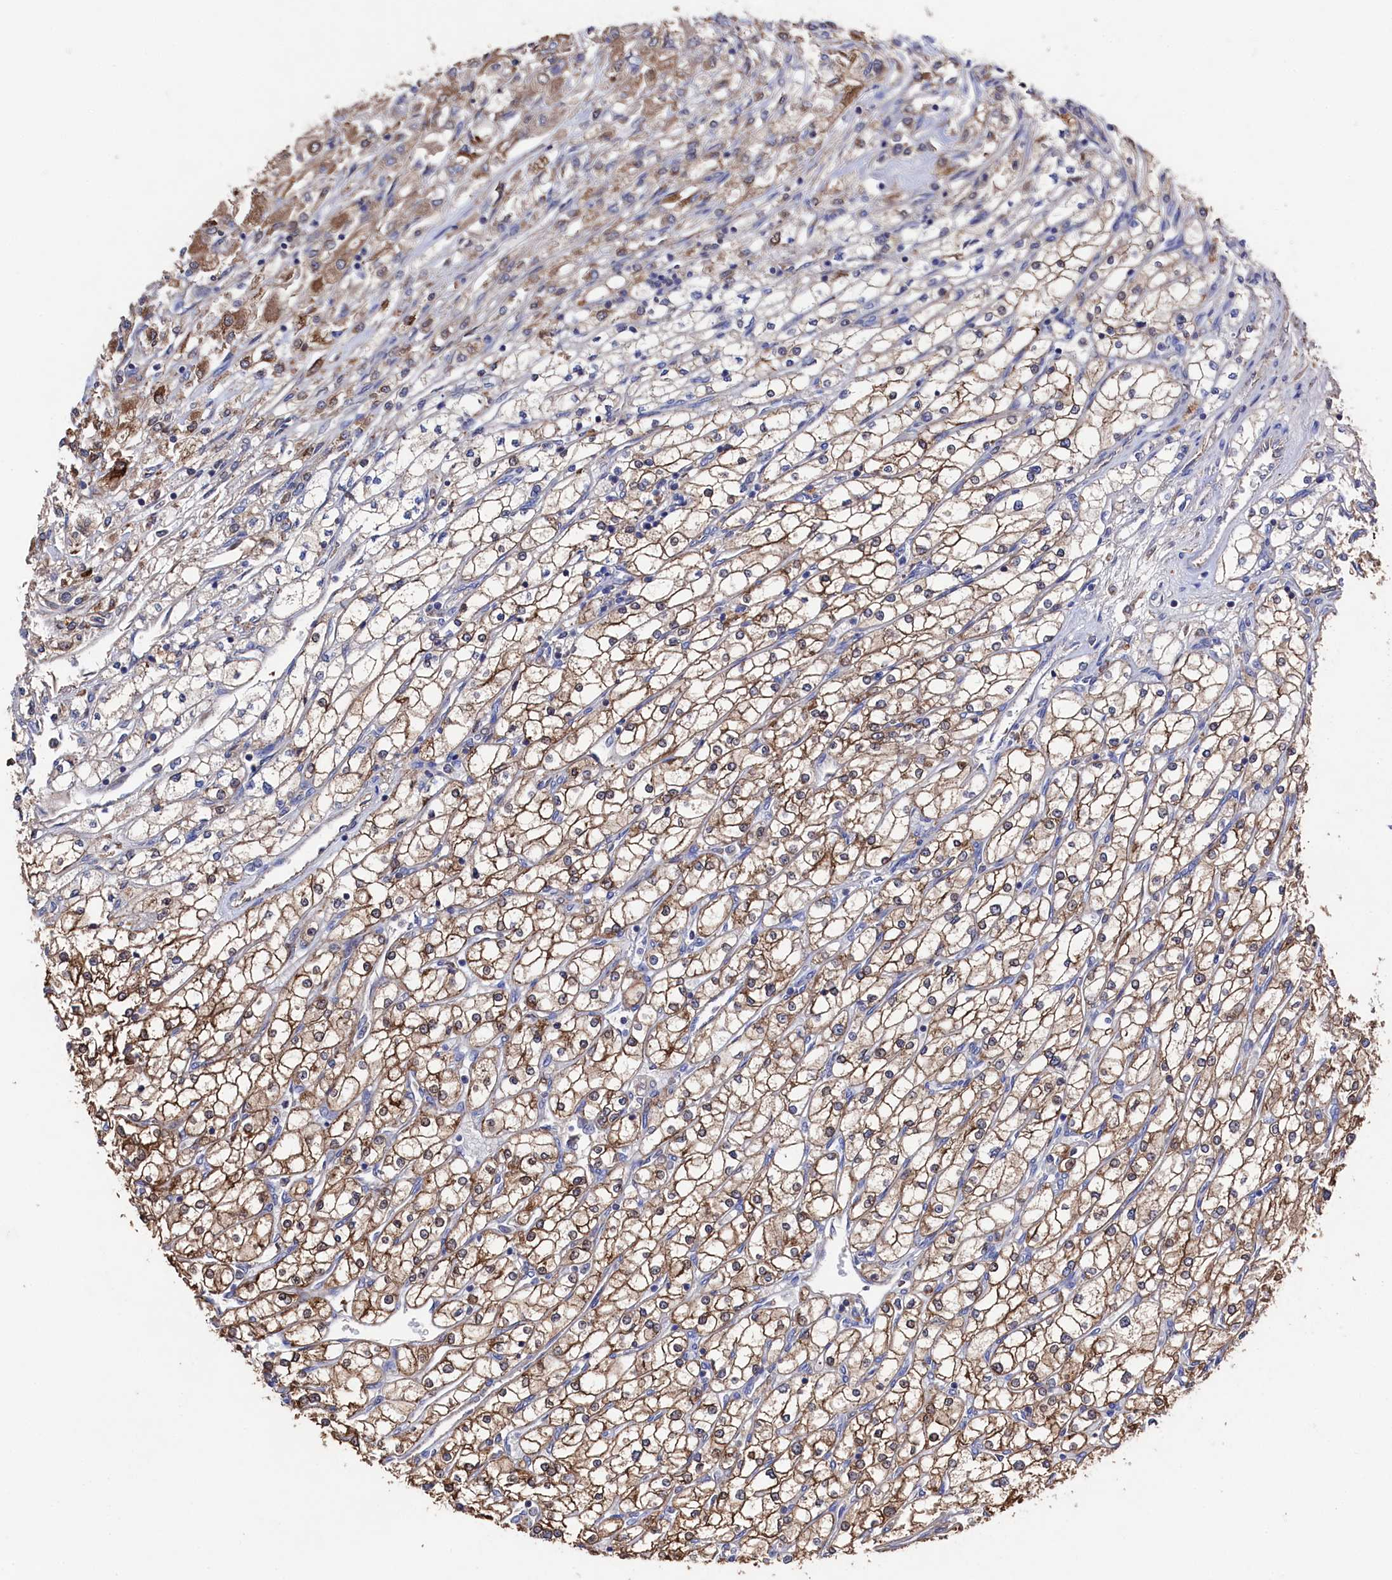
{"staining": {"intensity": "moderate", "quantity": ">75%", "location": "cytoplasmic/membranous"}, "tissue": "renal cancer", "cell_type": "Tumor cells", "image_type": "cancer", "snomed": [{"axis": "morphology", "description": "Adenocarcinoma, NOS"}, {"axis": "topography", "description": "Kidney"}], "caption": "High-magnification brightfield microscopy of renal cancer (adenocarcinoma) stained with DAB (3,3'-diaminobenzidine) (brown) and counterstained with hematoxylin (blue). tumor cells exhibit moderate cytoplasmic/membranous expression is present in approximately>75% of cells.", "gene": "TK2", "patient": {"sex": "male", "age": 80}}